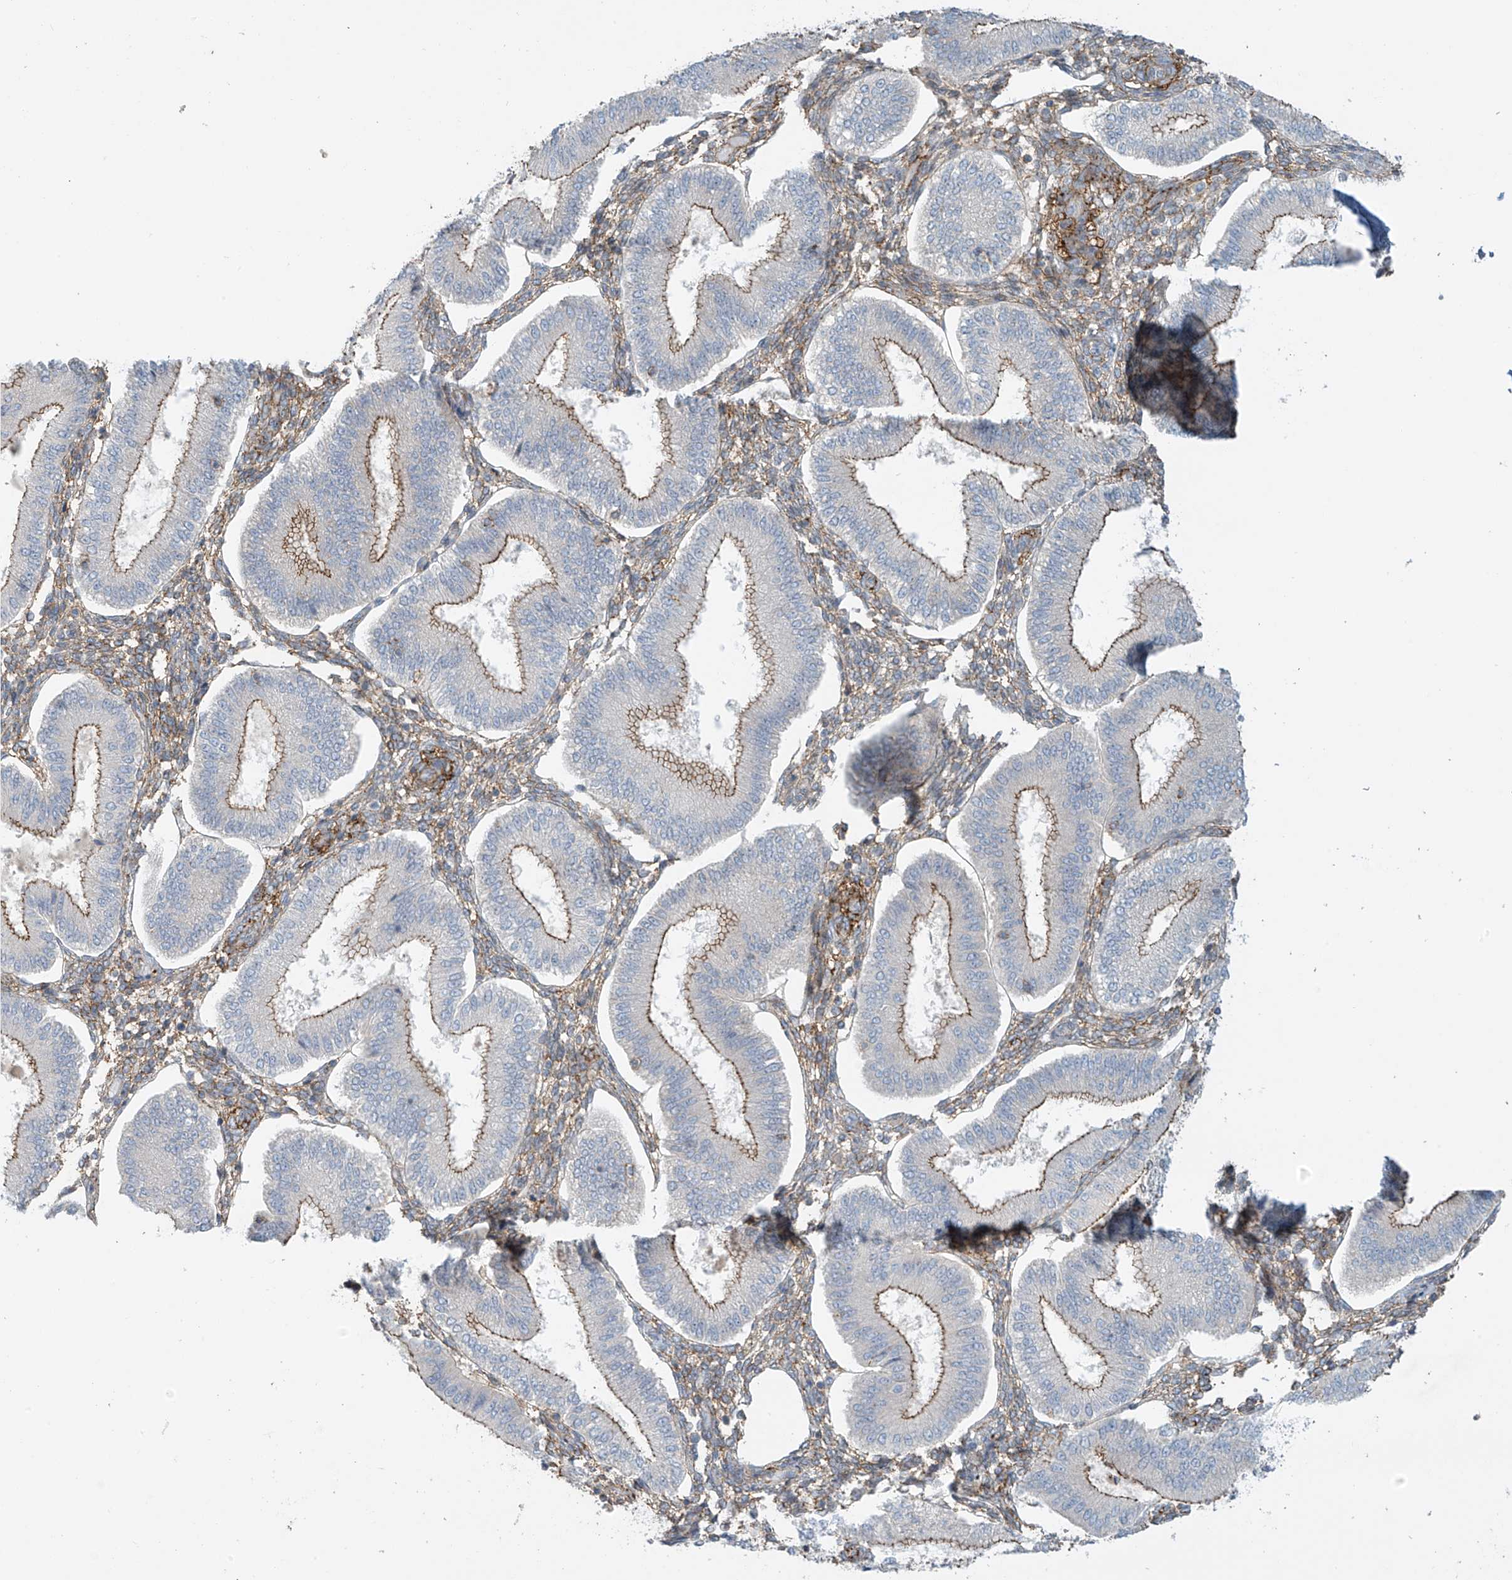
{"staining": {"intensity": "weak", "quantity": "25%-75%", "location": "cytoplasmic/membranous"}, "tissue": "endometrium", "cell_type": "Cells in endometrial stroma", "image_type": "normal", "snomed": [{"axis": "morphology", "description": "Normal tissue, NOS"}, {"axis": "topography", "description": "Endometrium"}], "caption": "The immunohistochemical stain highlights weak cytoplasmic/membranous positivity in cells in endometrial stroma of normal endometrium. The staining was performed using DAB, with brown indicating positive protein expression. Nuclei are stained blue with hematoxylin.", "gene": "SLC9A2", "patient": {"sex": "female", "age": 39}}